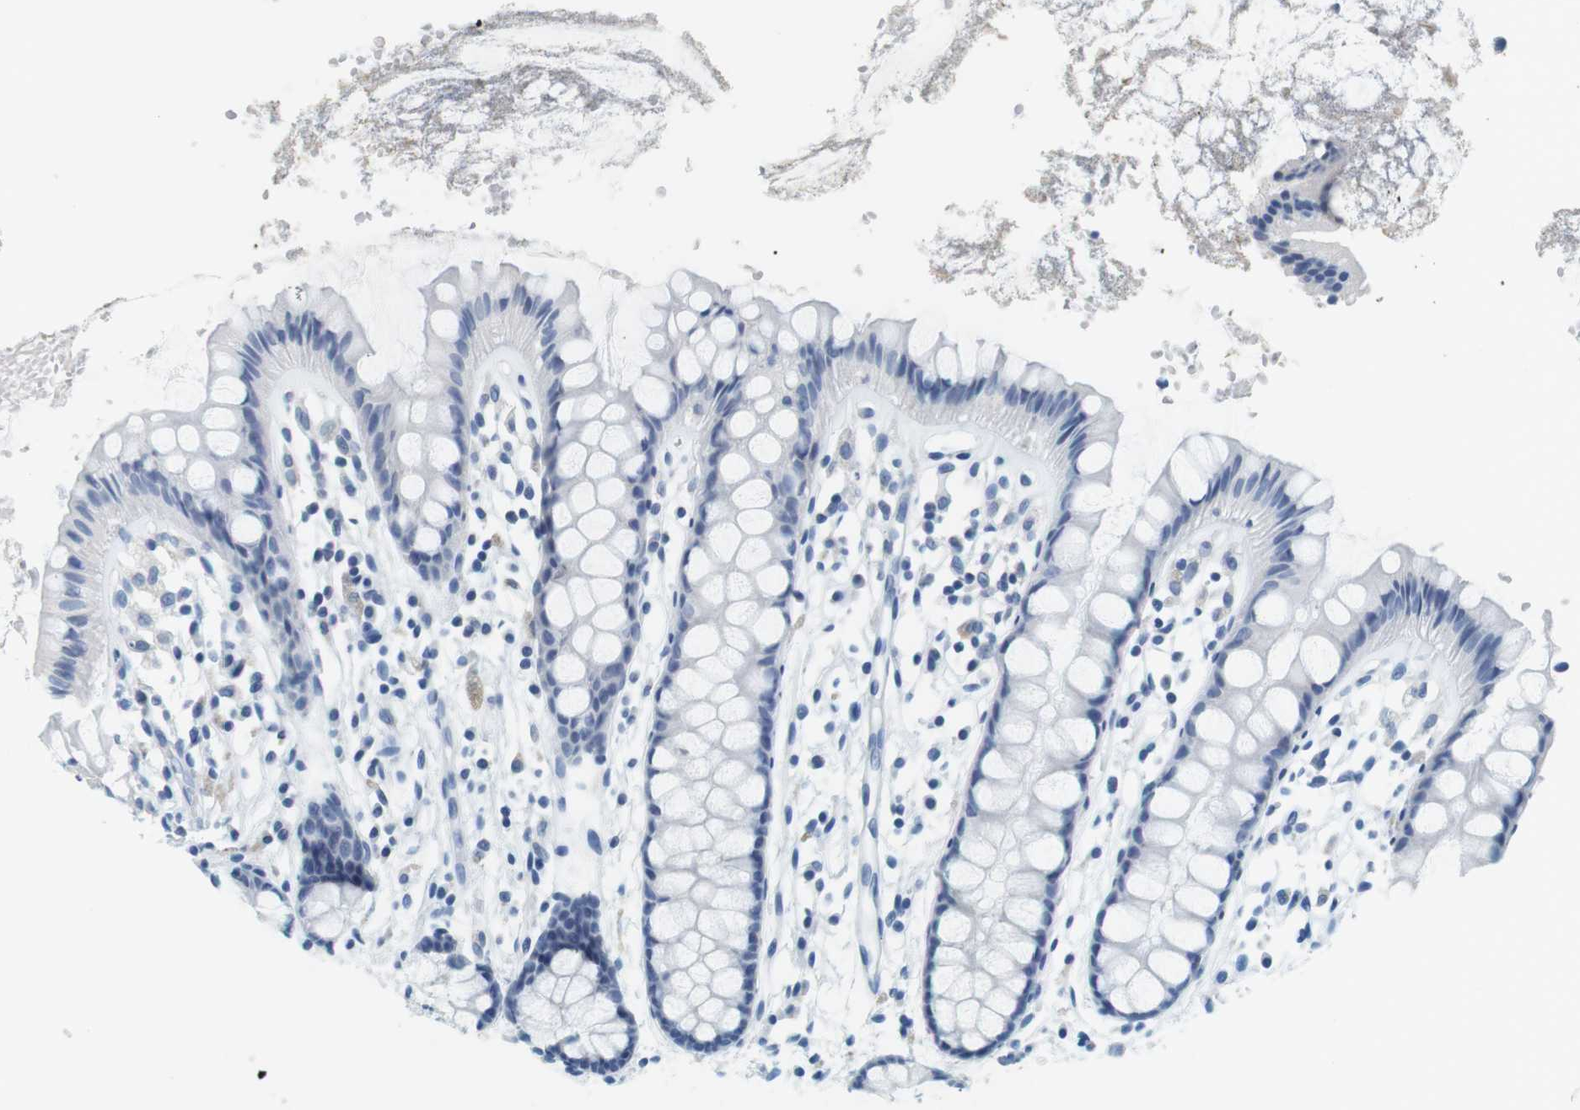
{"staining": {"intensity": "negative", "quantity": "none", "location": "none"}, "tissue": "rectum", "cell_type": "Glandular cells", "image_type": "normal", "snomed": [{"axis": "morphology", "description": "Normal tissue, NOS"}, {"axis": "topography", "description": "Rectum"}], "caption": "Photomicrograph shows no protein staining in glandular cells of normal rectum. The staining was performed using DAB to visualize the protein expression in brown, while the nuclei were stained in blue with hematoxylin (Magnification: 20x).", "gene": "CYP2C9", "patient": {"sex": "female", "age": 66}}